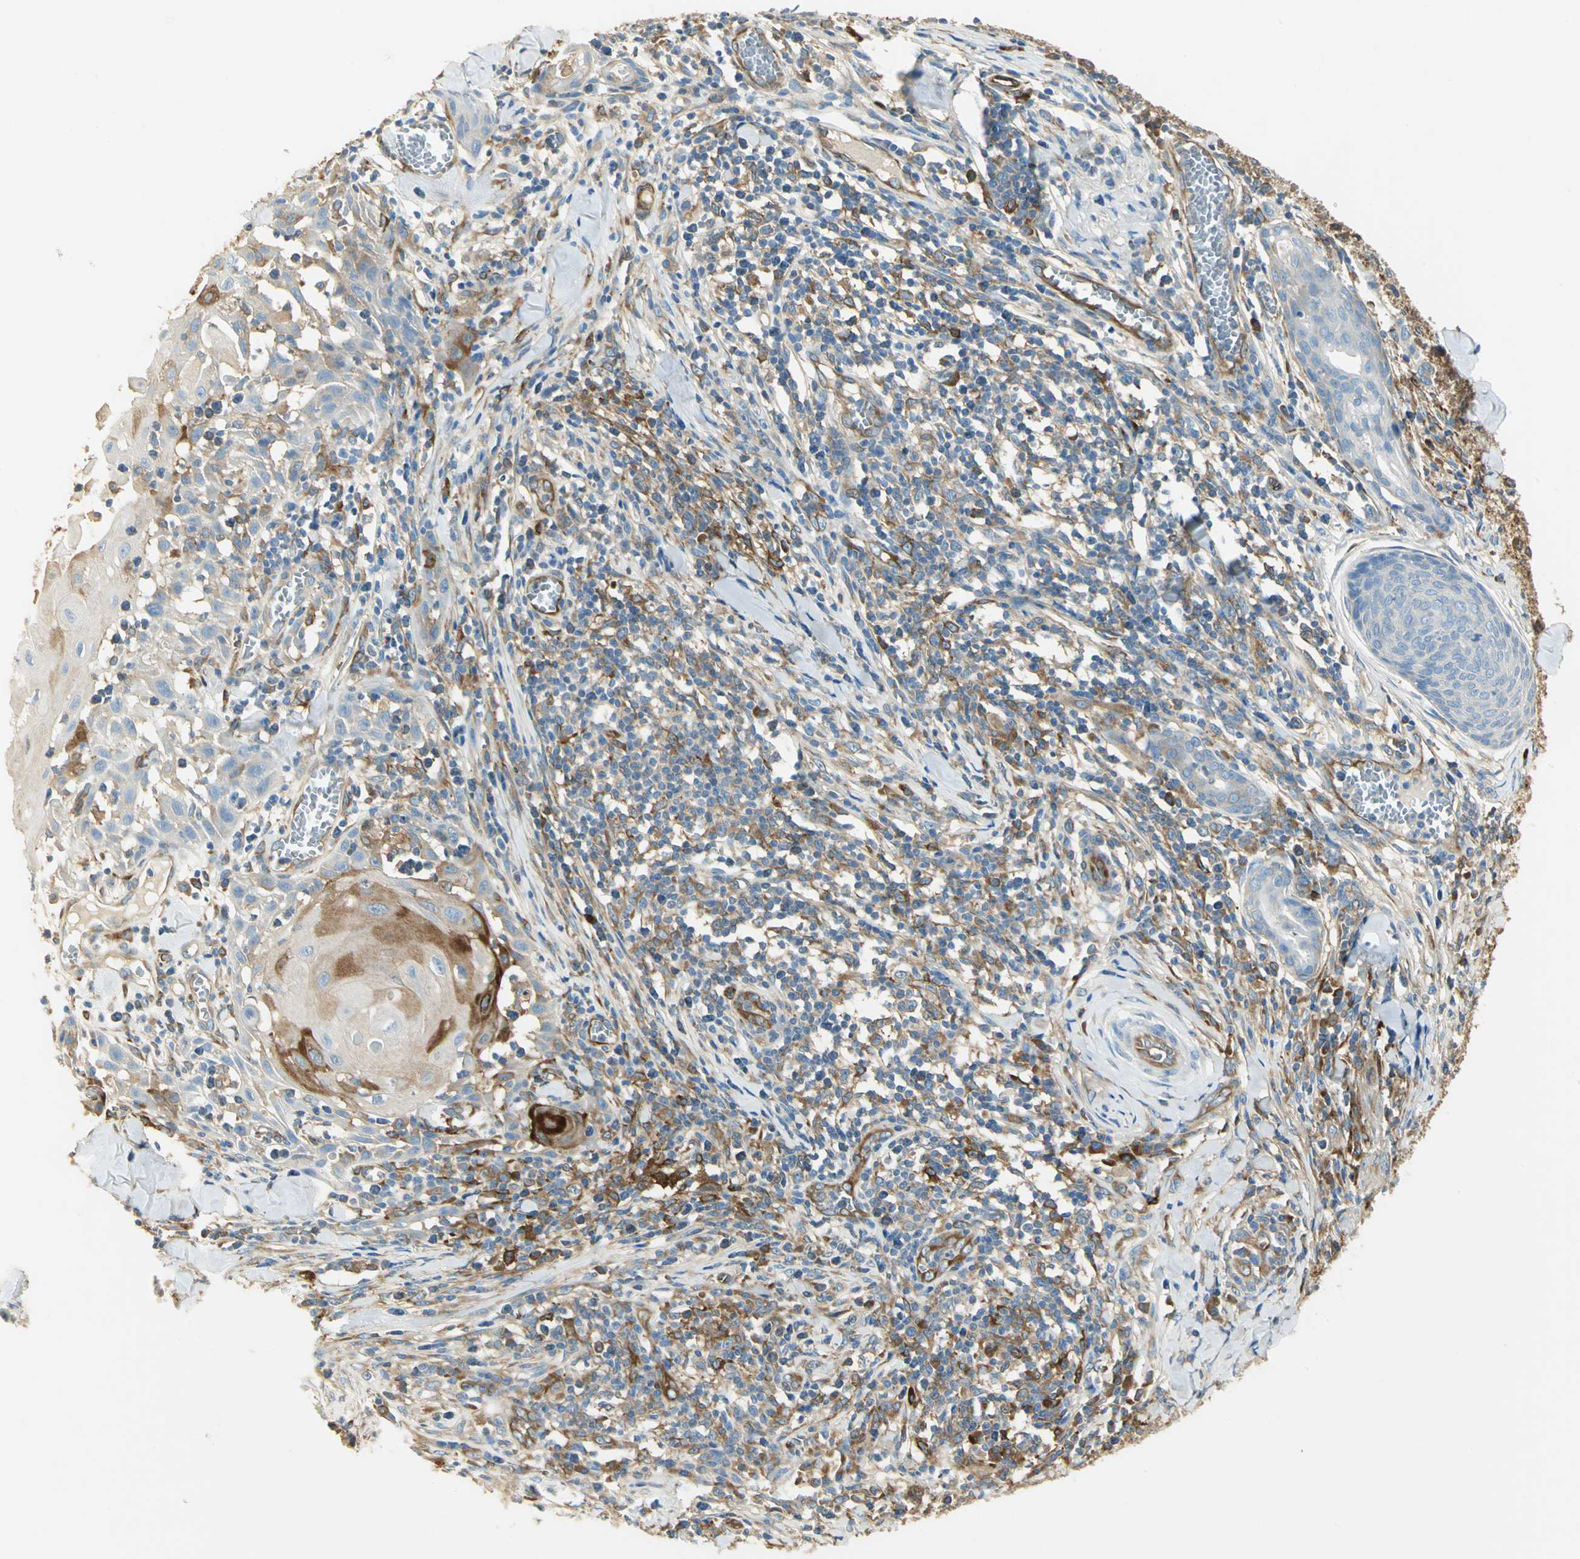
{"staining": {"intensity": "strong", "quantity": "25%-75%", "location": "cytoplasmic/membranous"}, "tissue": "skin cancer", "cell_type": "Tumor cells", "image_type": "cancer", "snomed": [{"axis": "morphology", "description": "Squamous cell carcinoma, NOS"}, {"axis": "topography", "description": "Skin"}], "caption": "Skin squamous cell carcinoma stained with IHC reveals strong cytoplasmic/membranous positivity in approximately 25%-75% of tumor cells.", "gene": "WARS1", "patient": {"sex": "male", "age": 24}}